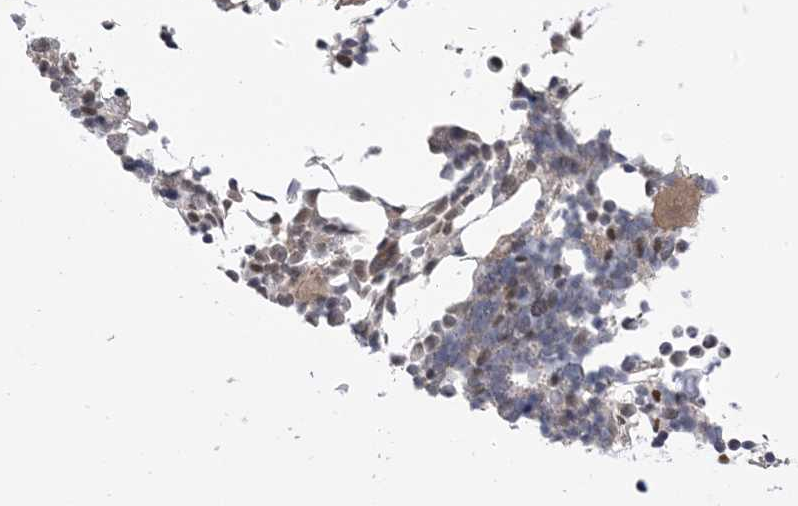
{"staining": {"intensity": "moderate", "quantity": "<25%", "location": "nuclear"}, "tissue": "bone marrow", "cell_type": "Hematopoietic cells", "image_type": "normal", "snomed": [{"axis": "morphology", "description": "Normal tissue, NOS"}, {"axis": "morphology", "description": "Inflammation, NOS"}, {"axis": "topography", "description": "Bone marrow"}], "caption": "Protein expression by IHC shows moderate nuclear expression in about <25% of hematopoietic cells in benign bone marrow.", "gene": "RANBP9", "patient": {"sex": "male", "age": 21}}